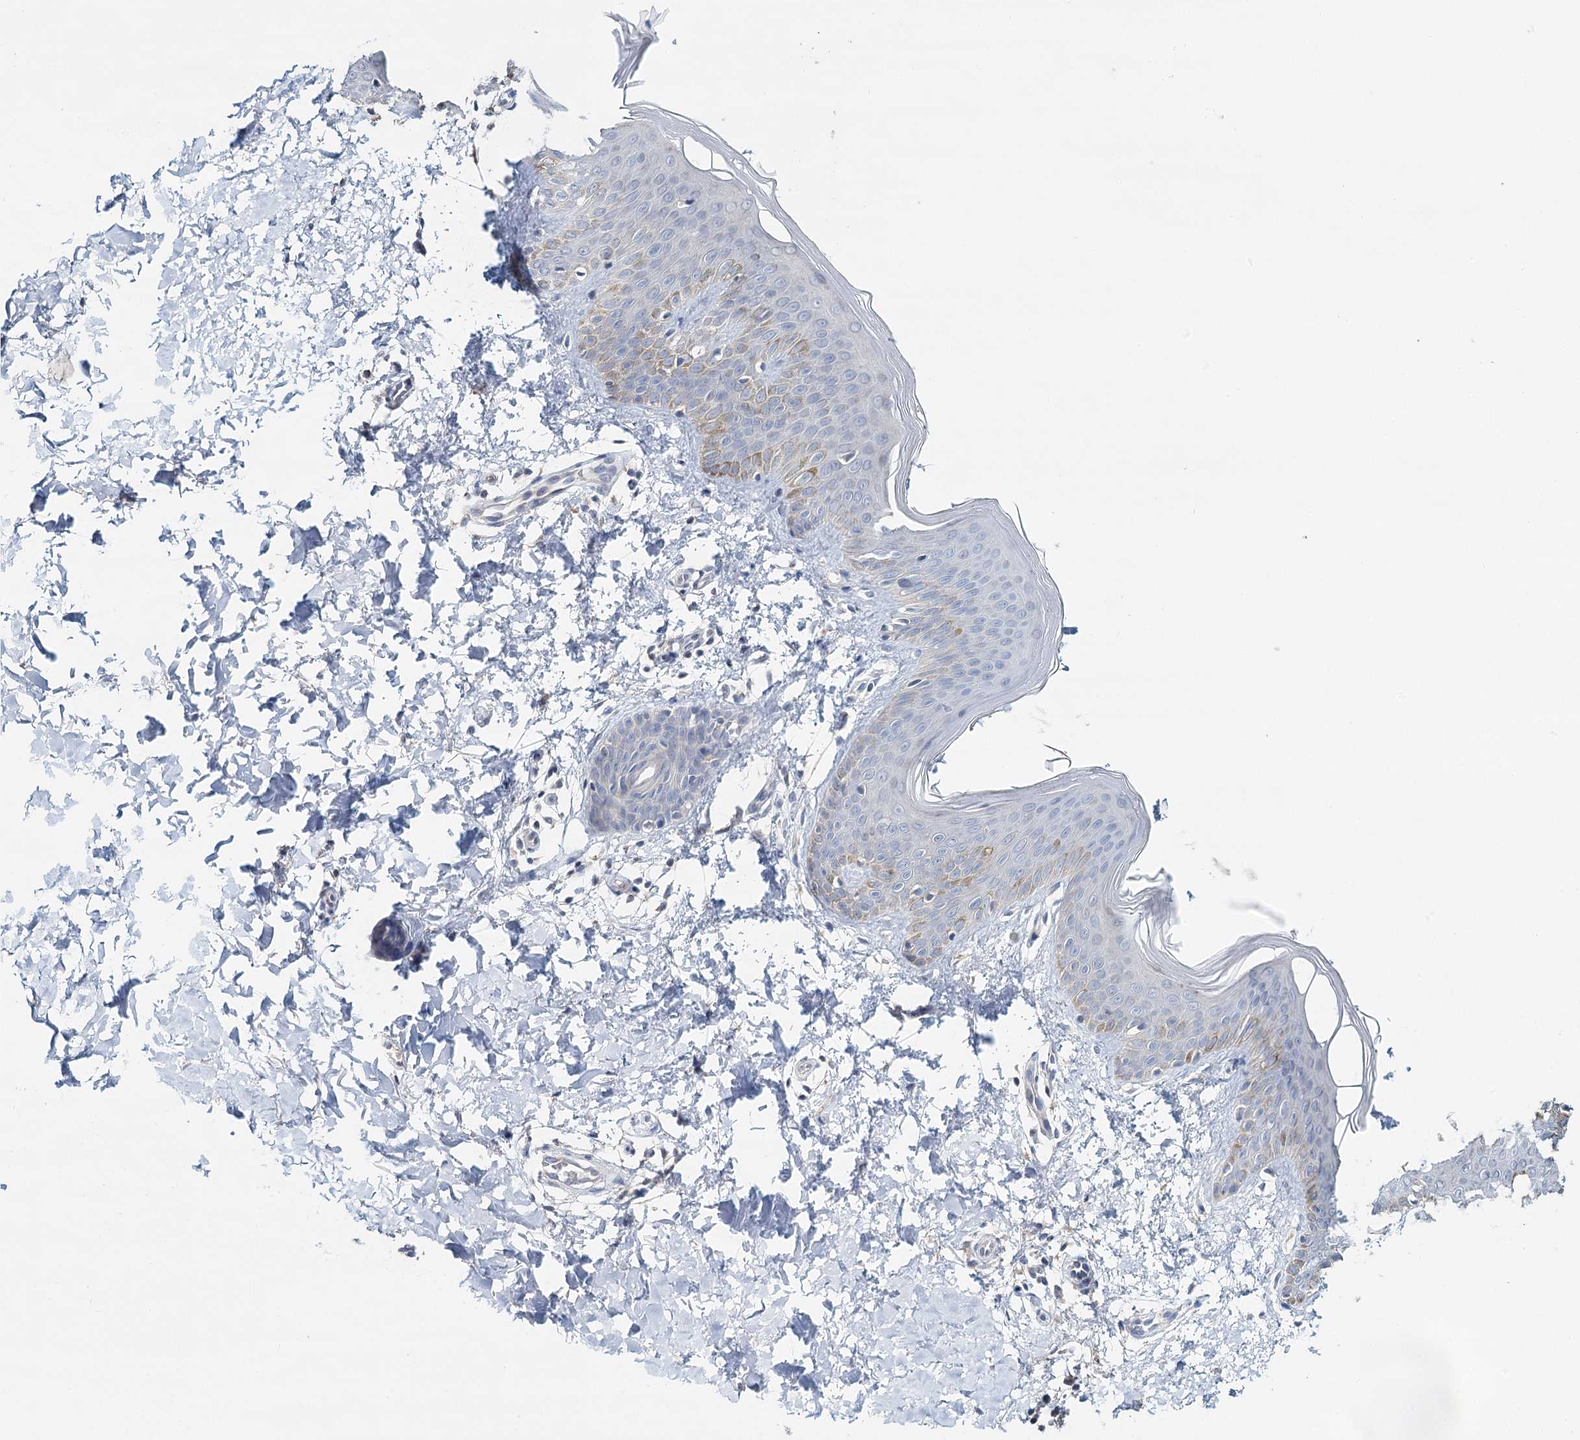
{"staining": {"intensity": "negative", "quantity": "none", "location": "none"}, "tissue": "skin", "cell_type": "Fibroblasts", "image_type": "normal", "snomed": [{"axis": "morphology", "description": "Normal tissue, NOS"}, {"axis": "topography", "description": "Skin"}], "caption": "DAB (3,3'-diaminobenzidine) immunohistochemical staining of normal human skin demonstrates no significant staining in fibroblasts.", "gene": "DAPK1", "patient": {"sex": "male", "age": 36}}